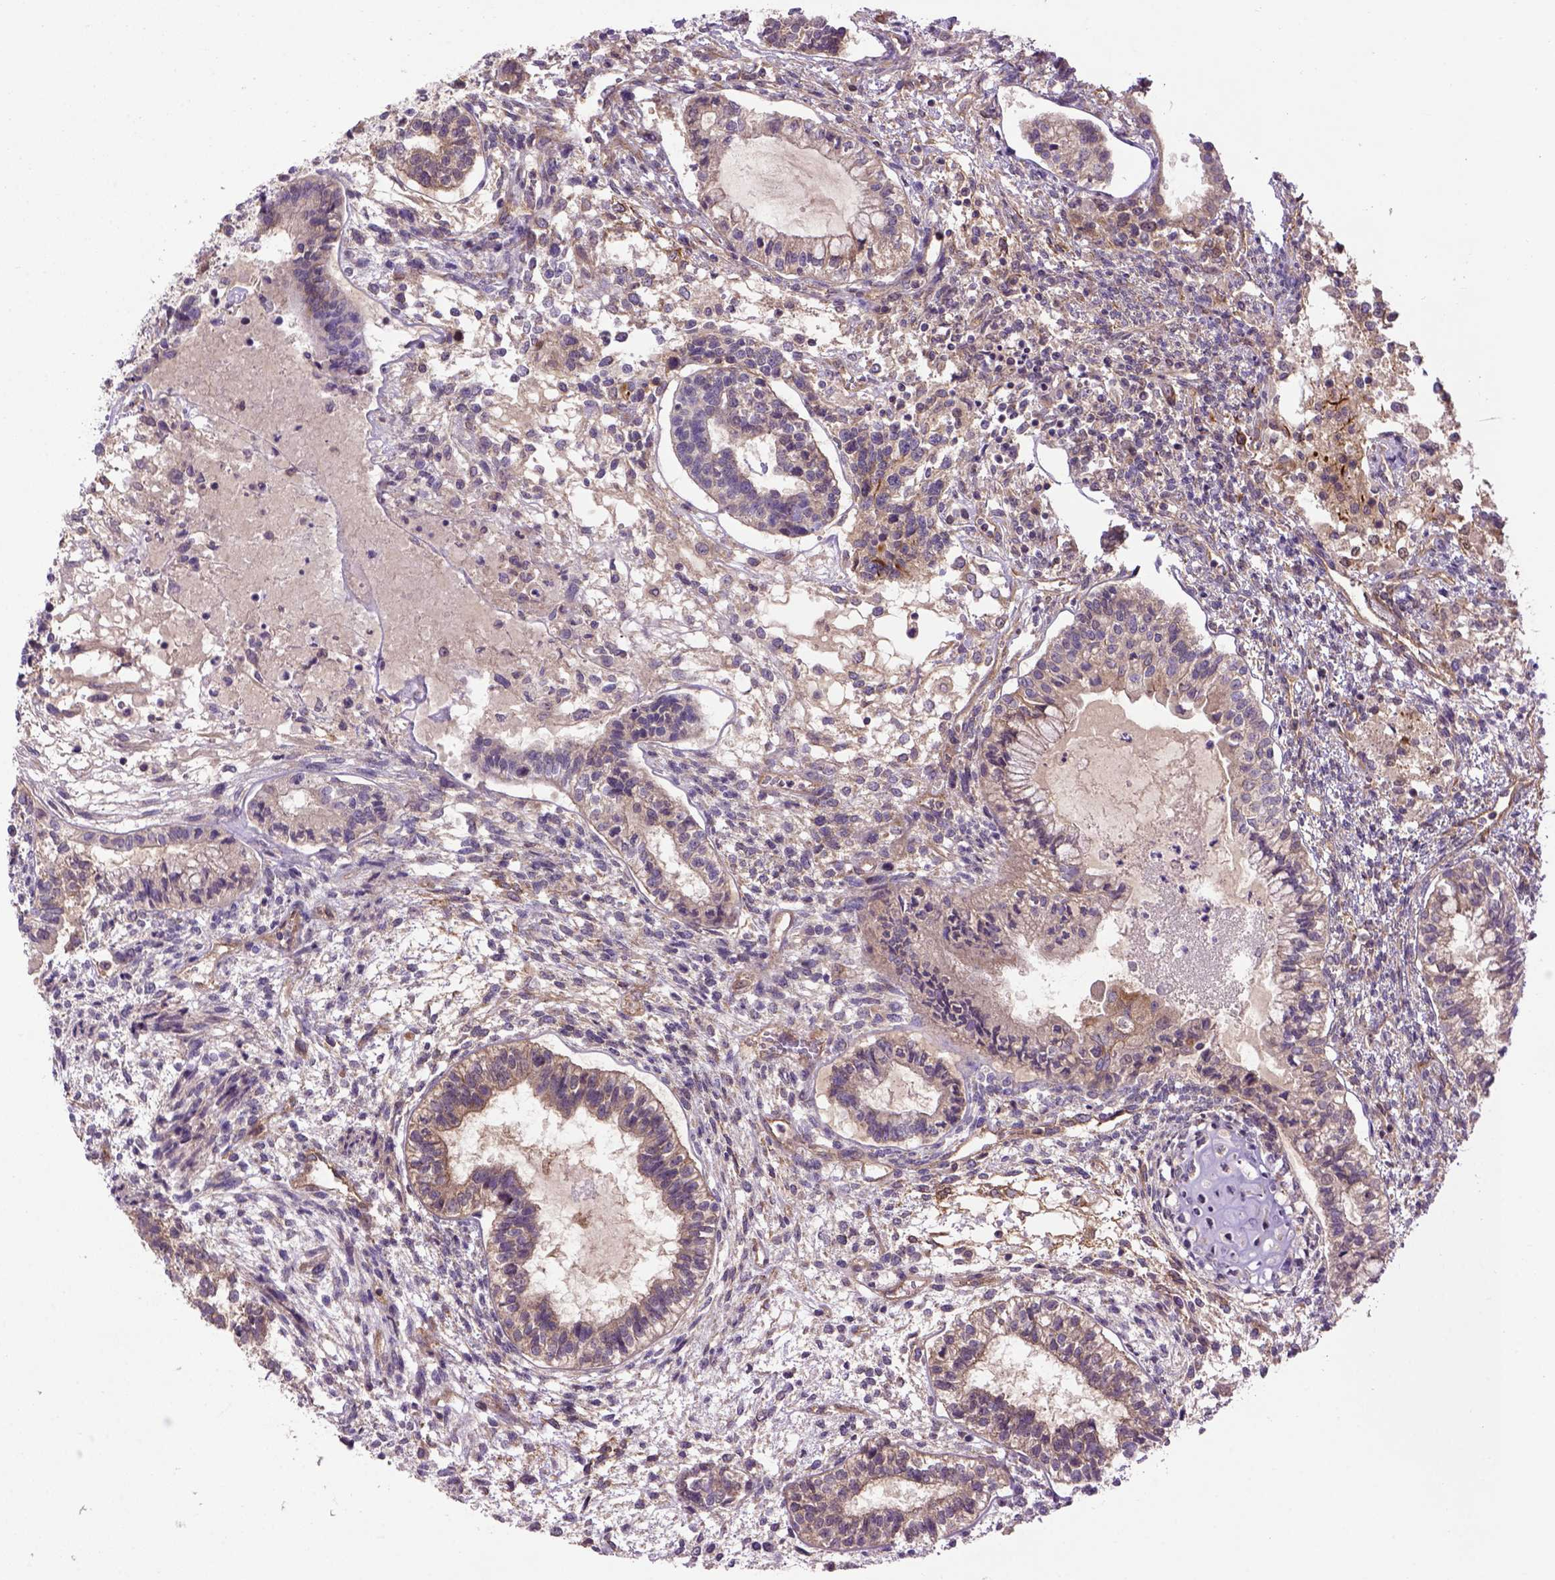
{"staining": {"intensity": "weak", "quantity": ">75%", "location": "cytoplasmic/membranous"}, "tissue": "testis cancer", "cell_type": "Tumor cells", "image_type": "cancer", "snomed": [{"axis": "morphology", "description": "Carcinoma, Embryonal, NOS"}, {"axis": "topography", "description": "Testis"}], "caption": "Immunohistochemical staining of testis cancer exhibits low levels of weak cytoplasmic/membranous expression in approximately >75% of tumor cells.", "gene": "CASKIN2", "patient": {"sex": "male", "age": 37}}